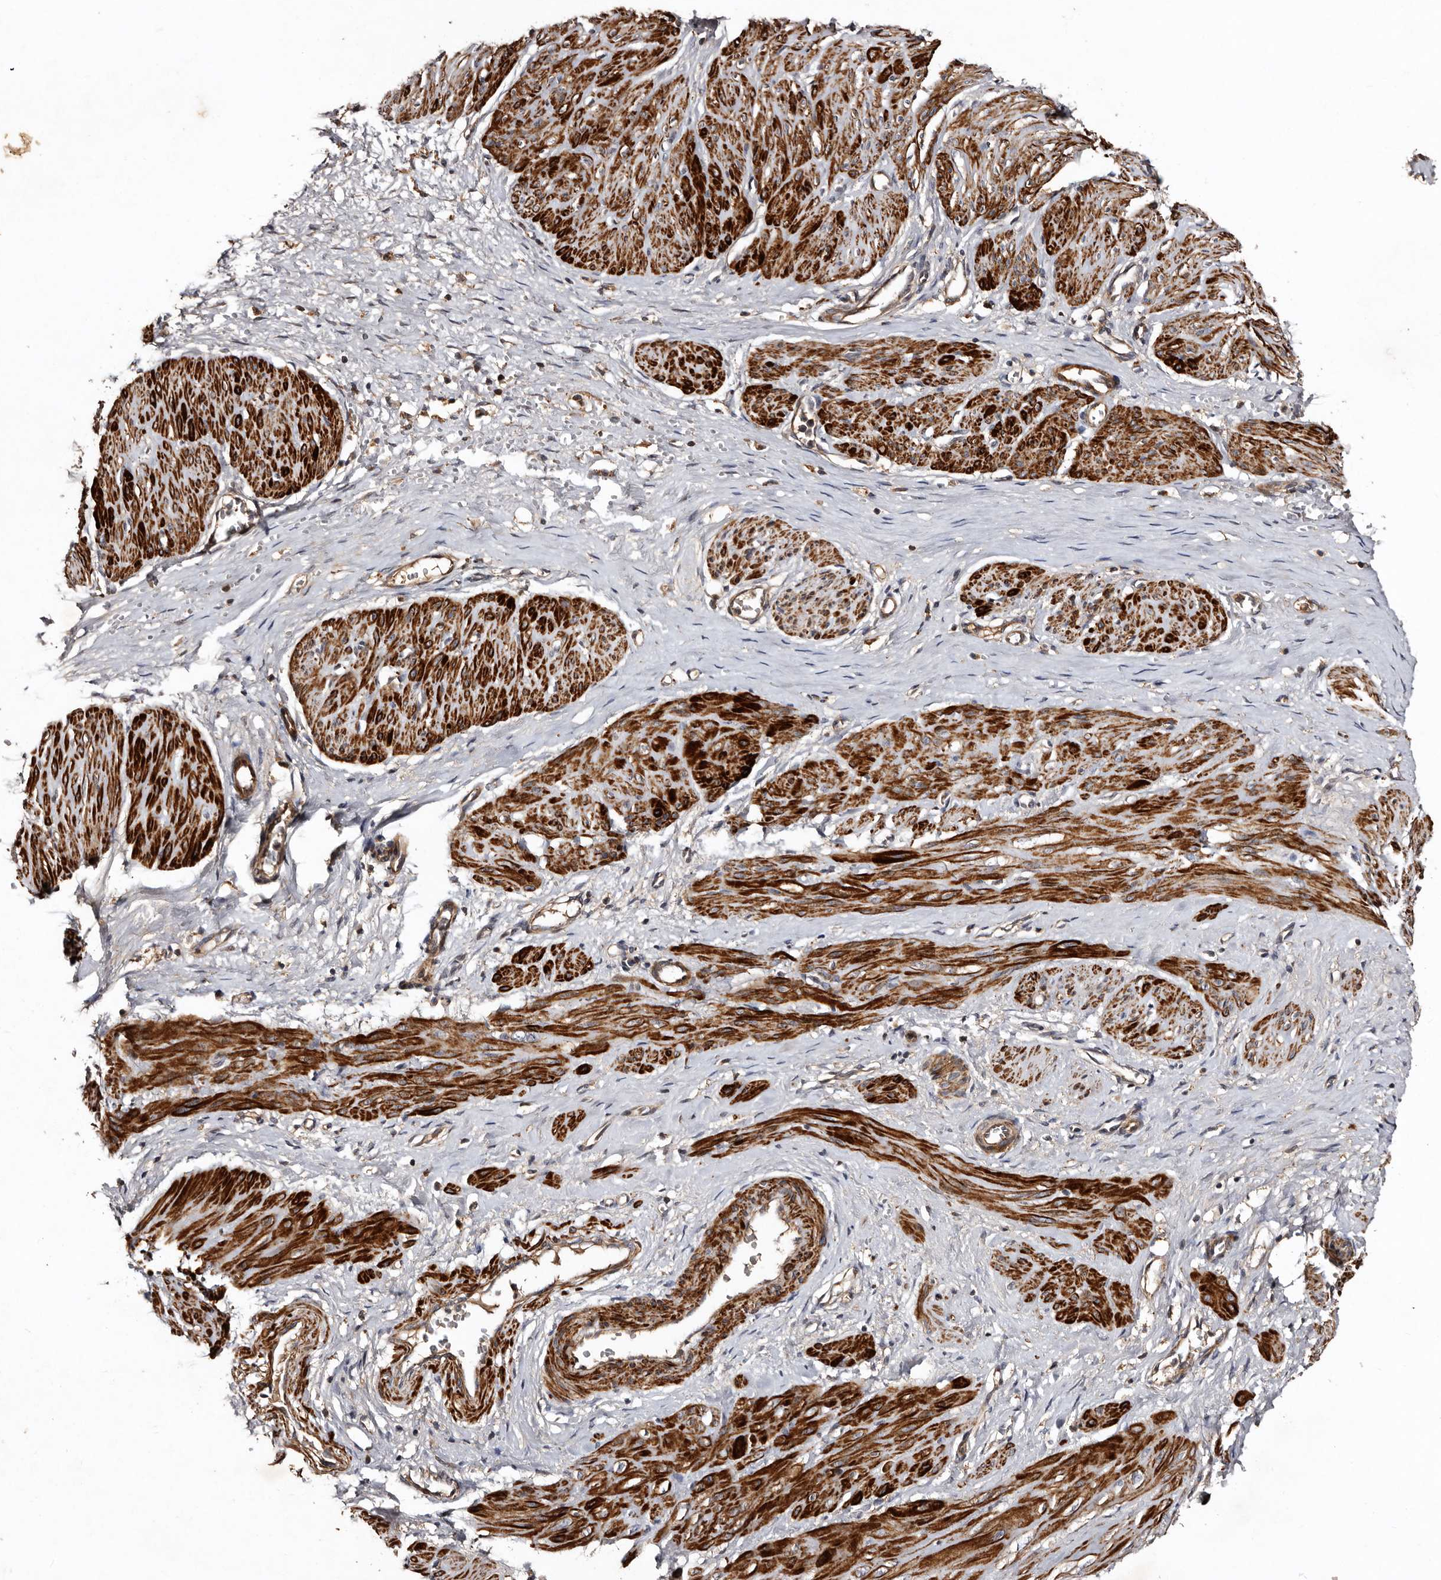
{"staining": {"intensity": "strong", "quantity": ">75%", "location": "cytoplasmic/membranous"}, "tissue": "smooth muscle", "cell_type": "Smooth muscle cells", "image_type": "normal", "snomed": [{"axis": "morphology", "description": "Normal tissue, NOS"}, {"axis": "topography", "description": "Endometrium"}], "caption": "Immunohistochemistry (IHC) (DAB (3,3'-diaminobenzidine)) staining of normal human smooth muscle exhibits strong cytoplasmic/membranous protein expression in approximately >75% of smooth muscle cells. The protein is shown in brown color, while the nuclei are stained blue.", "gene": "PRKD3", "patient": {"sex": "female", "age": 33}}